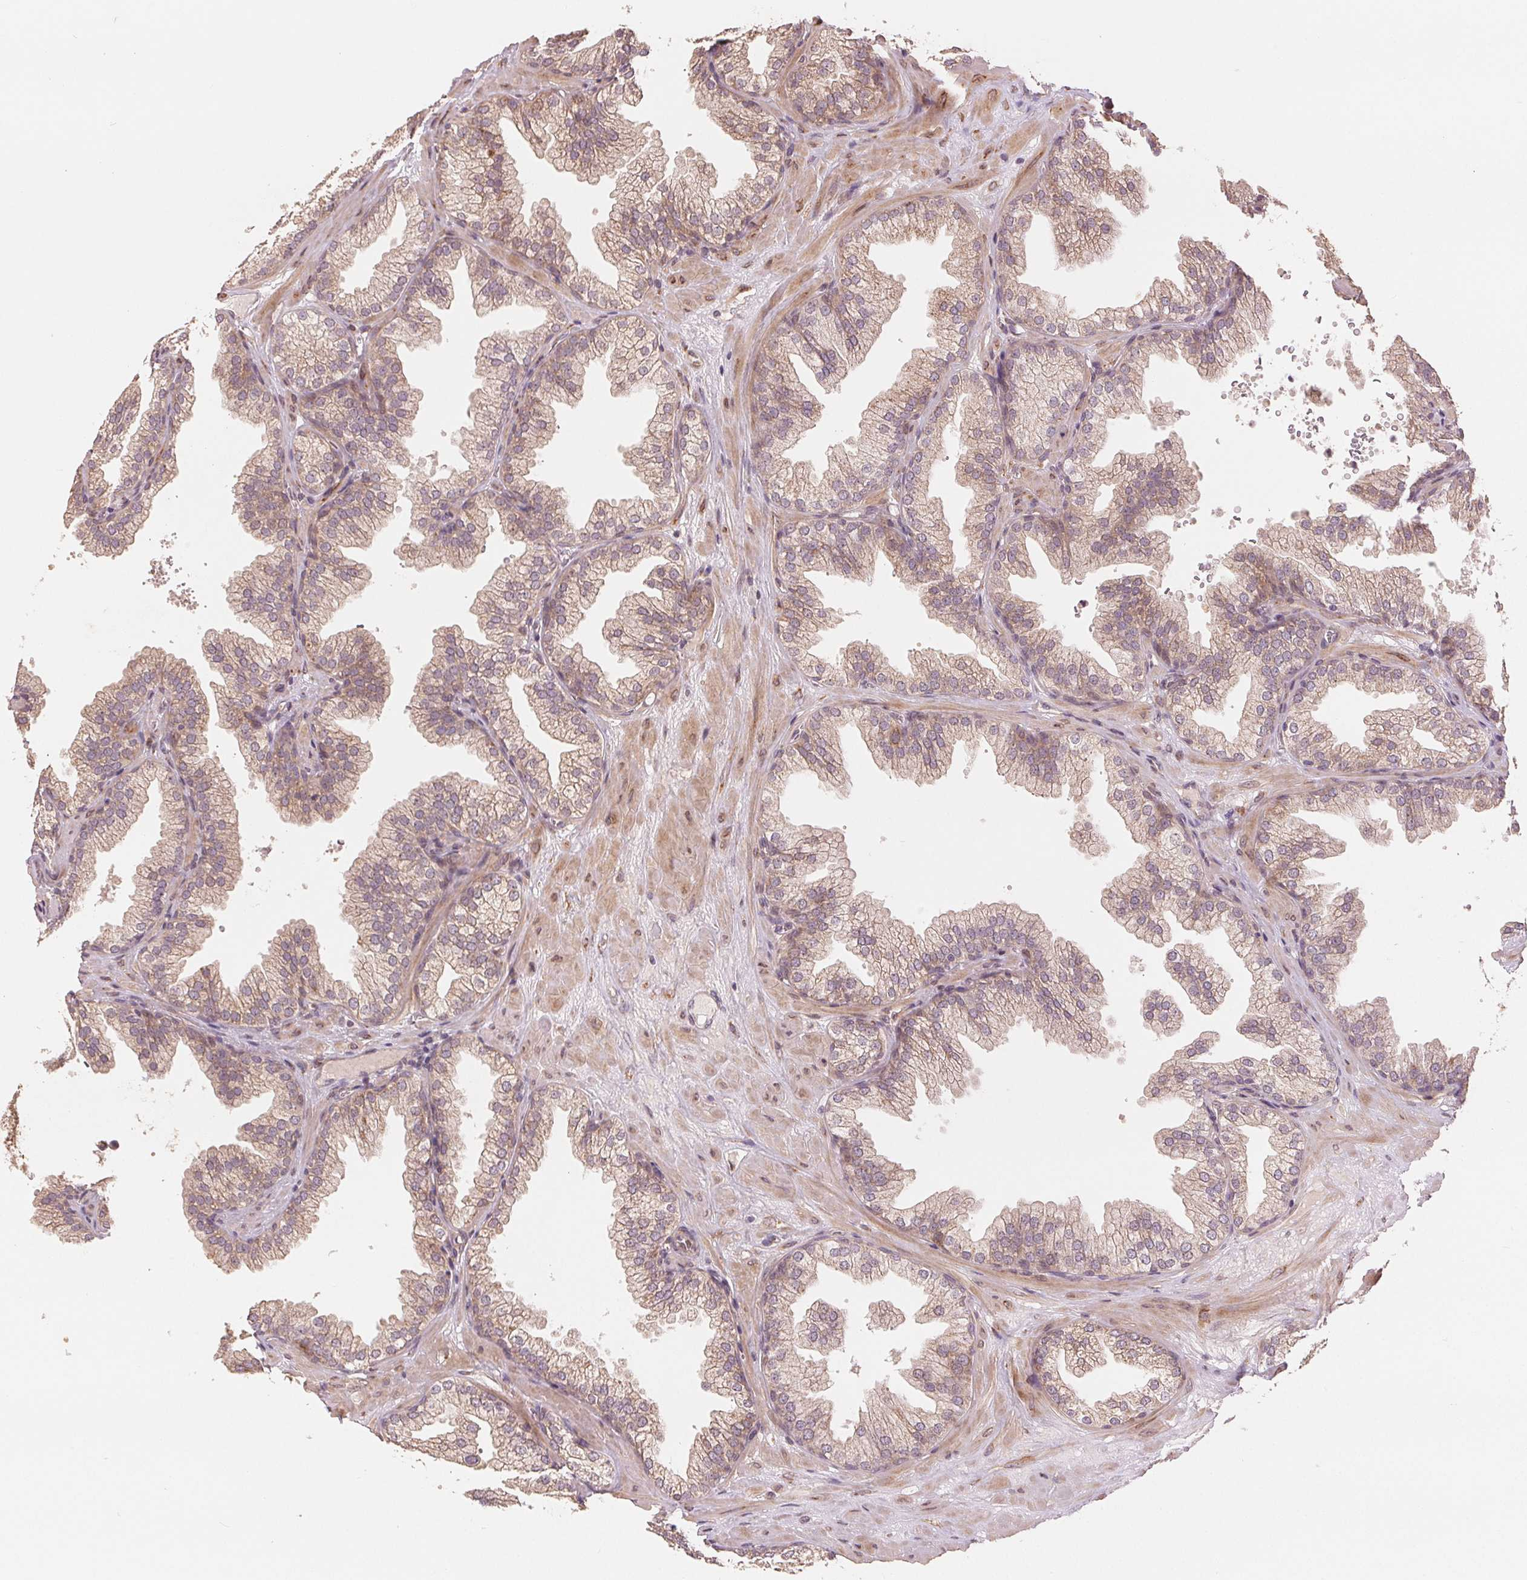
{"staining": {"intensity": "moderate", "quantity": ">75%", "location": "cytoplasmic/membranous"}, "tissue": "prostate", "cell_type": "Glandular cells", "image_type": "normal", "snomed": [{"axis": "morphology", "description": "Normal tissue, NOS"}, {"axis": "topography", "description": "Prostate"}], "caption": "Protein analysis of normal prostate reveals moderate cytoplasmic/membranous positivity in about >75% of glandular cells. Using DAB (3,3'-diaminobenzidine) (brown) and hematoxylin (blue) stains, captured at high magnification using brightfield microscopy.", "gene": "SLC20A1", "patient": {"sex": "male", "age": 37}}